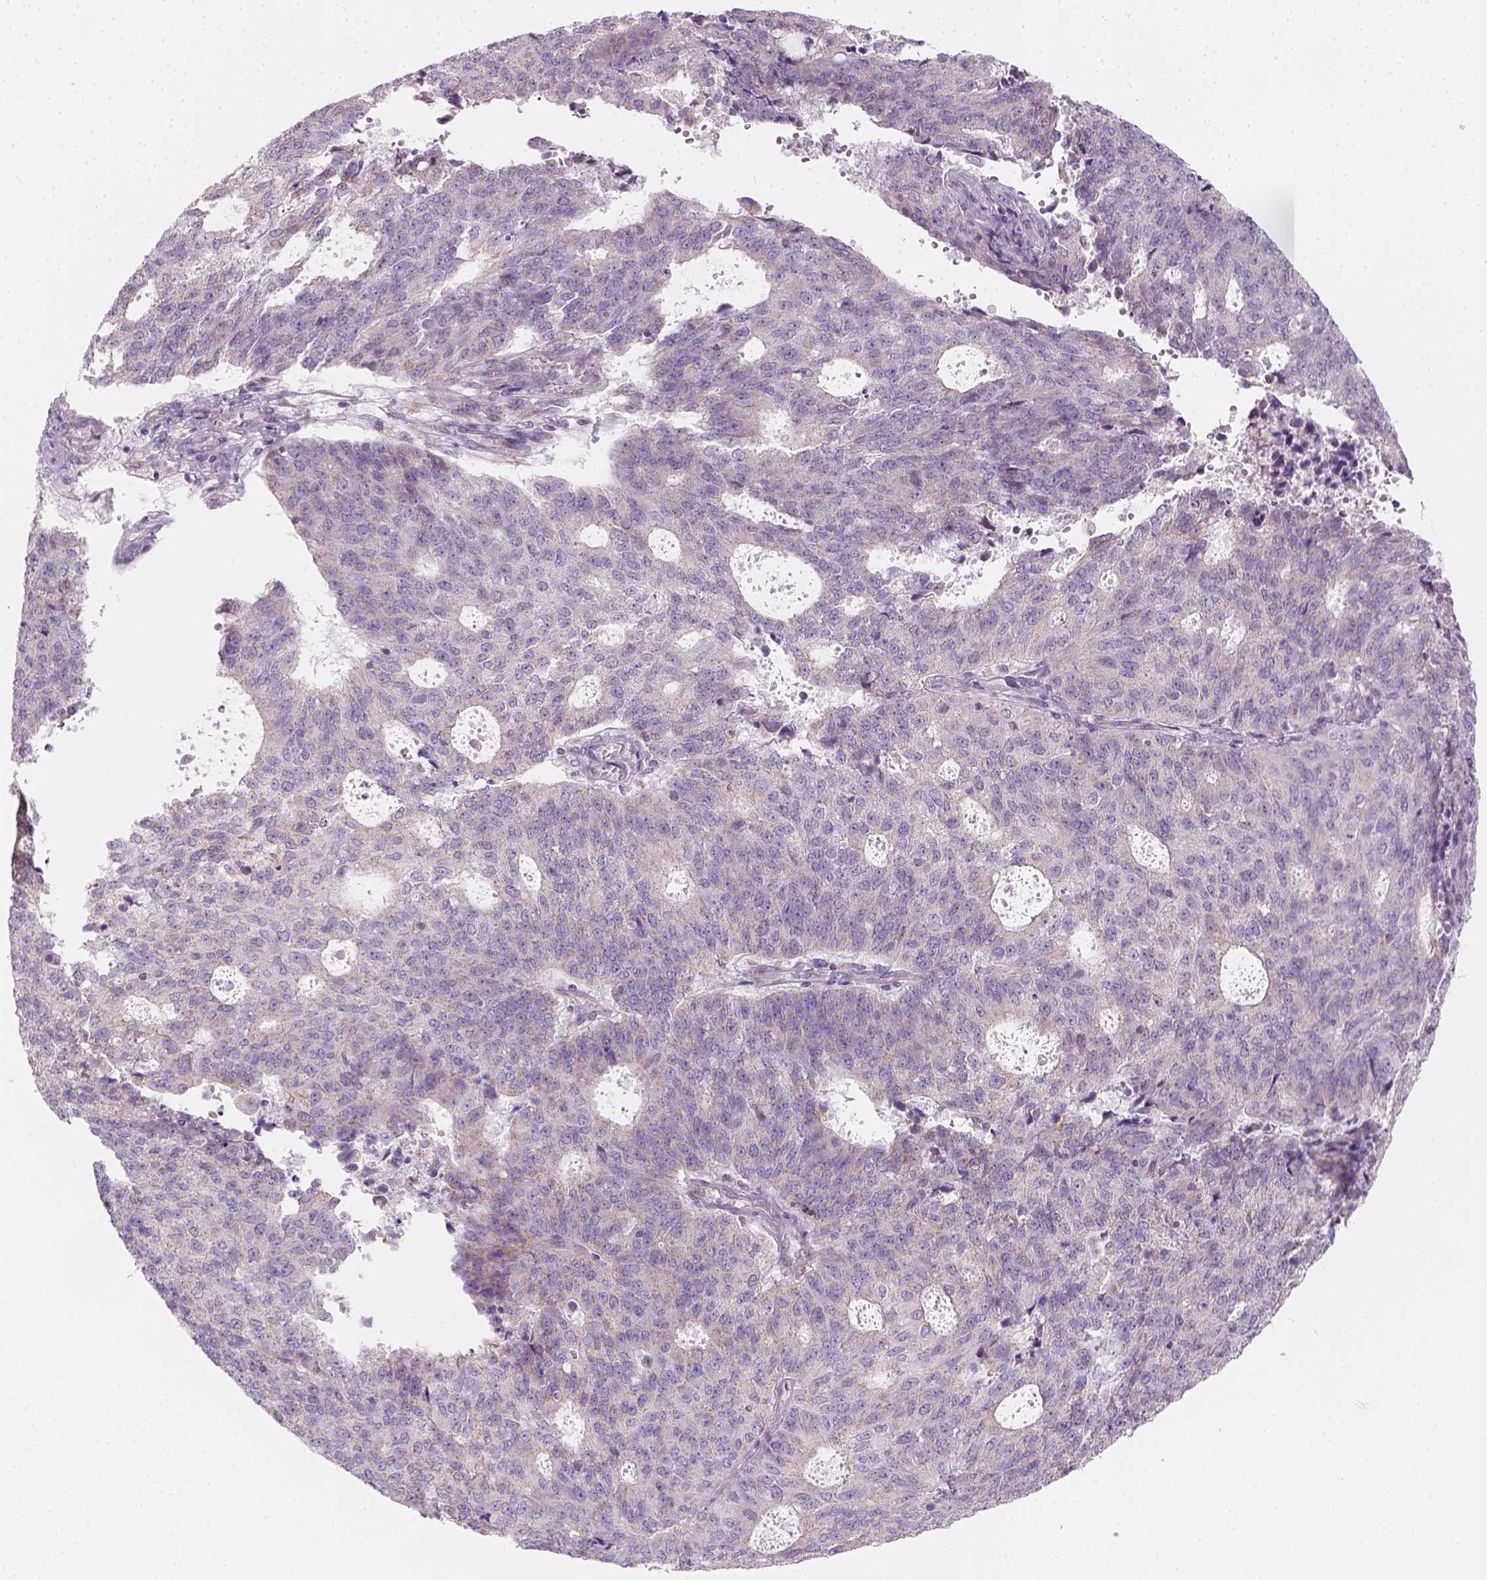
{"staining": {"intensity": "negative", "quantity": "none", "location": "none"}, "tissue": "endometrial cancer", "cell_type": "Tumor cells", "image_type": "cancer", "snomed": [{"axis": "morphology", "description": "Adenocarcinoma, NOS"}, {"axis": "topography", "description": "Endometrium"}], "caption": "There is no significant positivity in tumor cells of endometrial adenocarcinoma.", "gene": "AWAT2", "patient": {"sex": "female", "age": 82}}